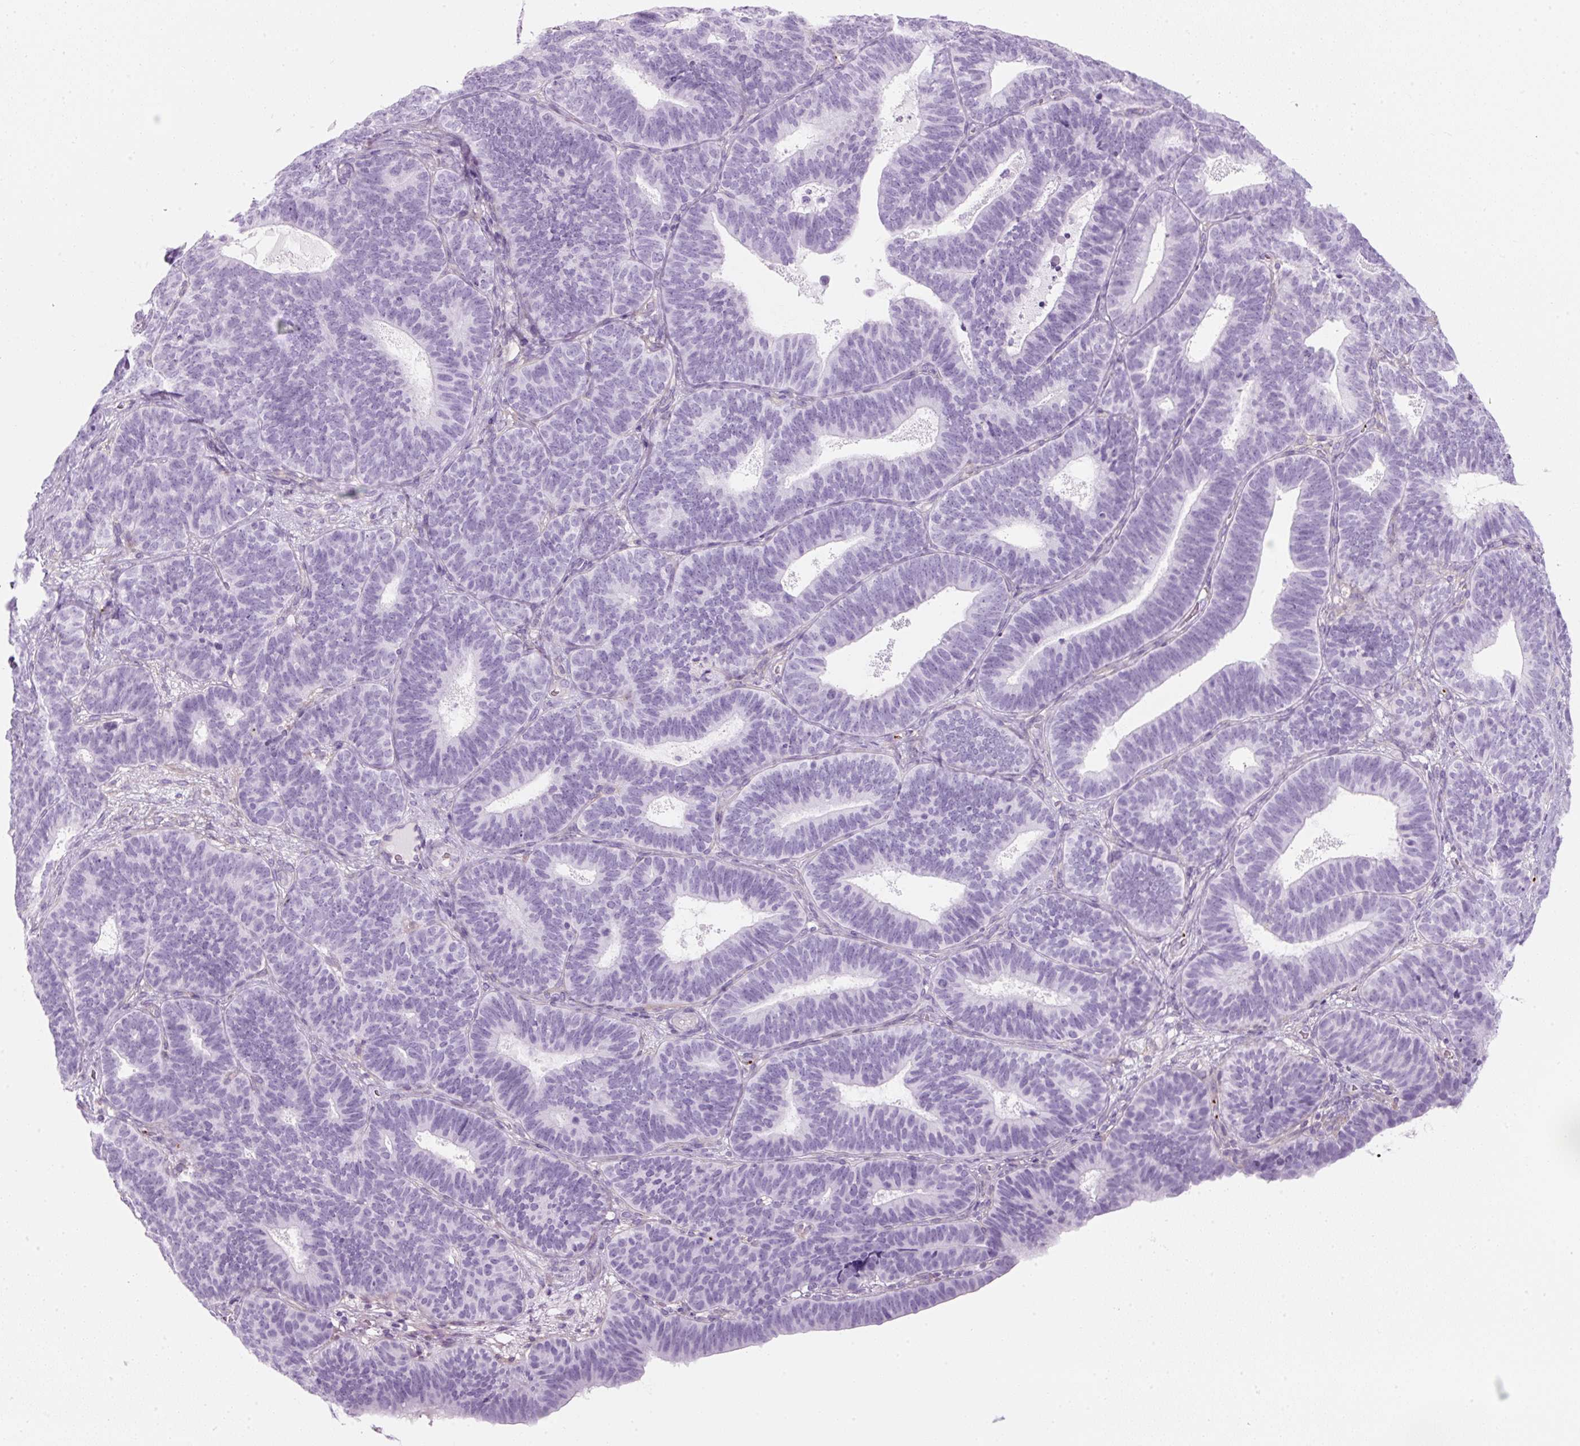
{"staining": {"intensity": "negative", "quantity": "none", "location": "none"}, "tissue": "endometrial cancer", "cell_type": "Tumor cells", "image_type": "cancer", "snomed": [{"axis": "morphology", "description": "Adenocarcinoma, NOS"}, {"axis": "topography", "description": "Endometrium"}], "caption": "DAB (3,3'-diaminobenzidine) immunohistochemical staining of endometrial cancer (adenocarcinoma) demonstrates no significant staining in tumor cells.", "gene": "PF4V1", "patient": {"sex": "female", "age": 70}}